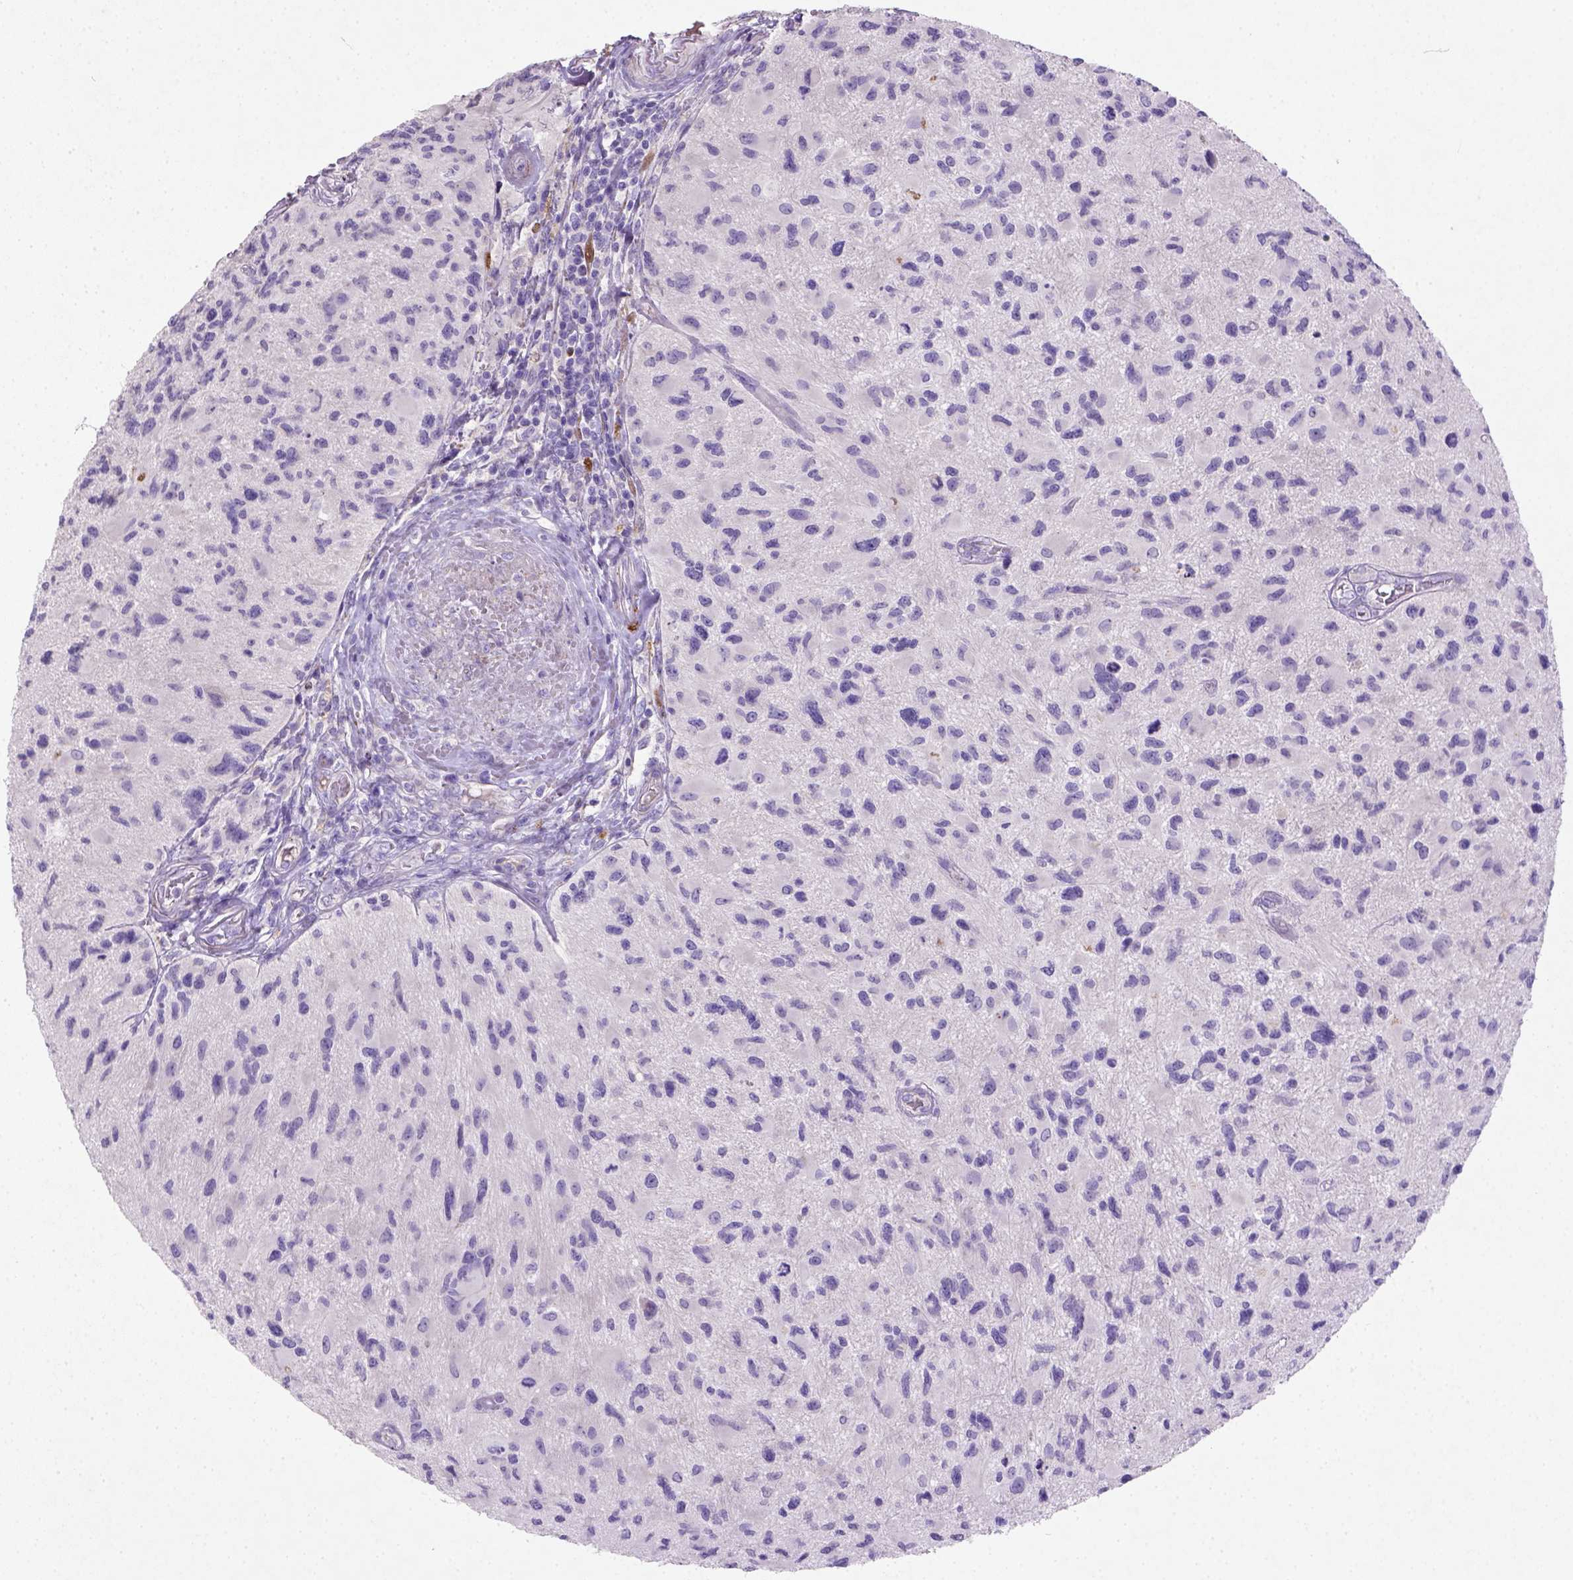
{"staining": {"intensity": "negative", "quantity": "none", "location": "none"}, "tissue": "glioma", "cell_type": "Tumor cells", "image_type": "cancer", "snomed": [{"axis": "morphology", "description": "Glioma, malignant, NOS"}, {"axis": "morphology", "description": "Glioma, malignant, High grade"}, {"axis": "topography", "description": "Brain"}], "caption": "A micrograph of malignant glioma (high-grade) stained for a protein reveals no brown staining in tumor cells.", "gene": "NUDT2", "patient": {"sex": "female", "age": 71}}